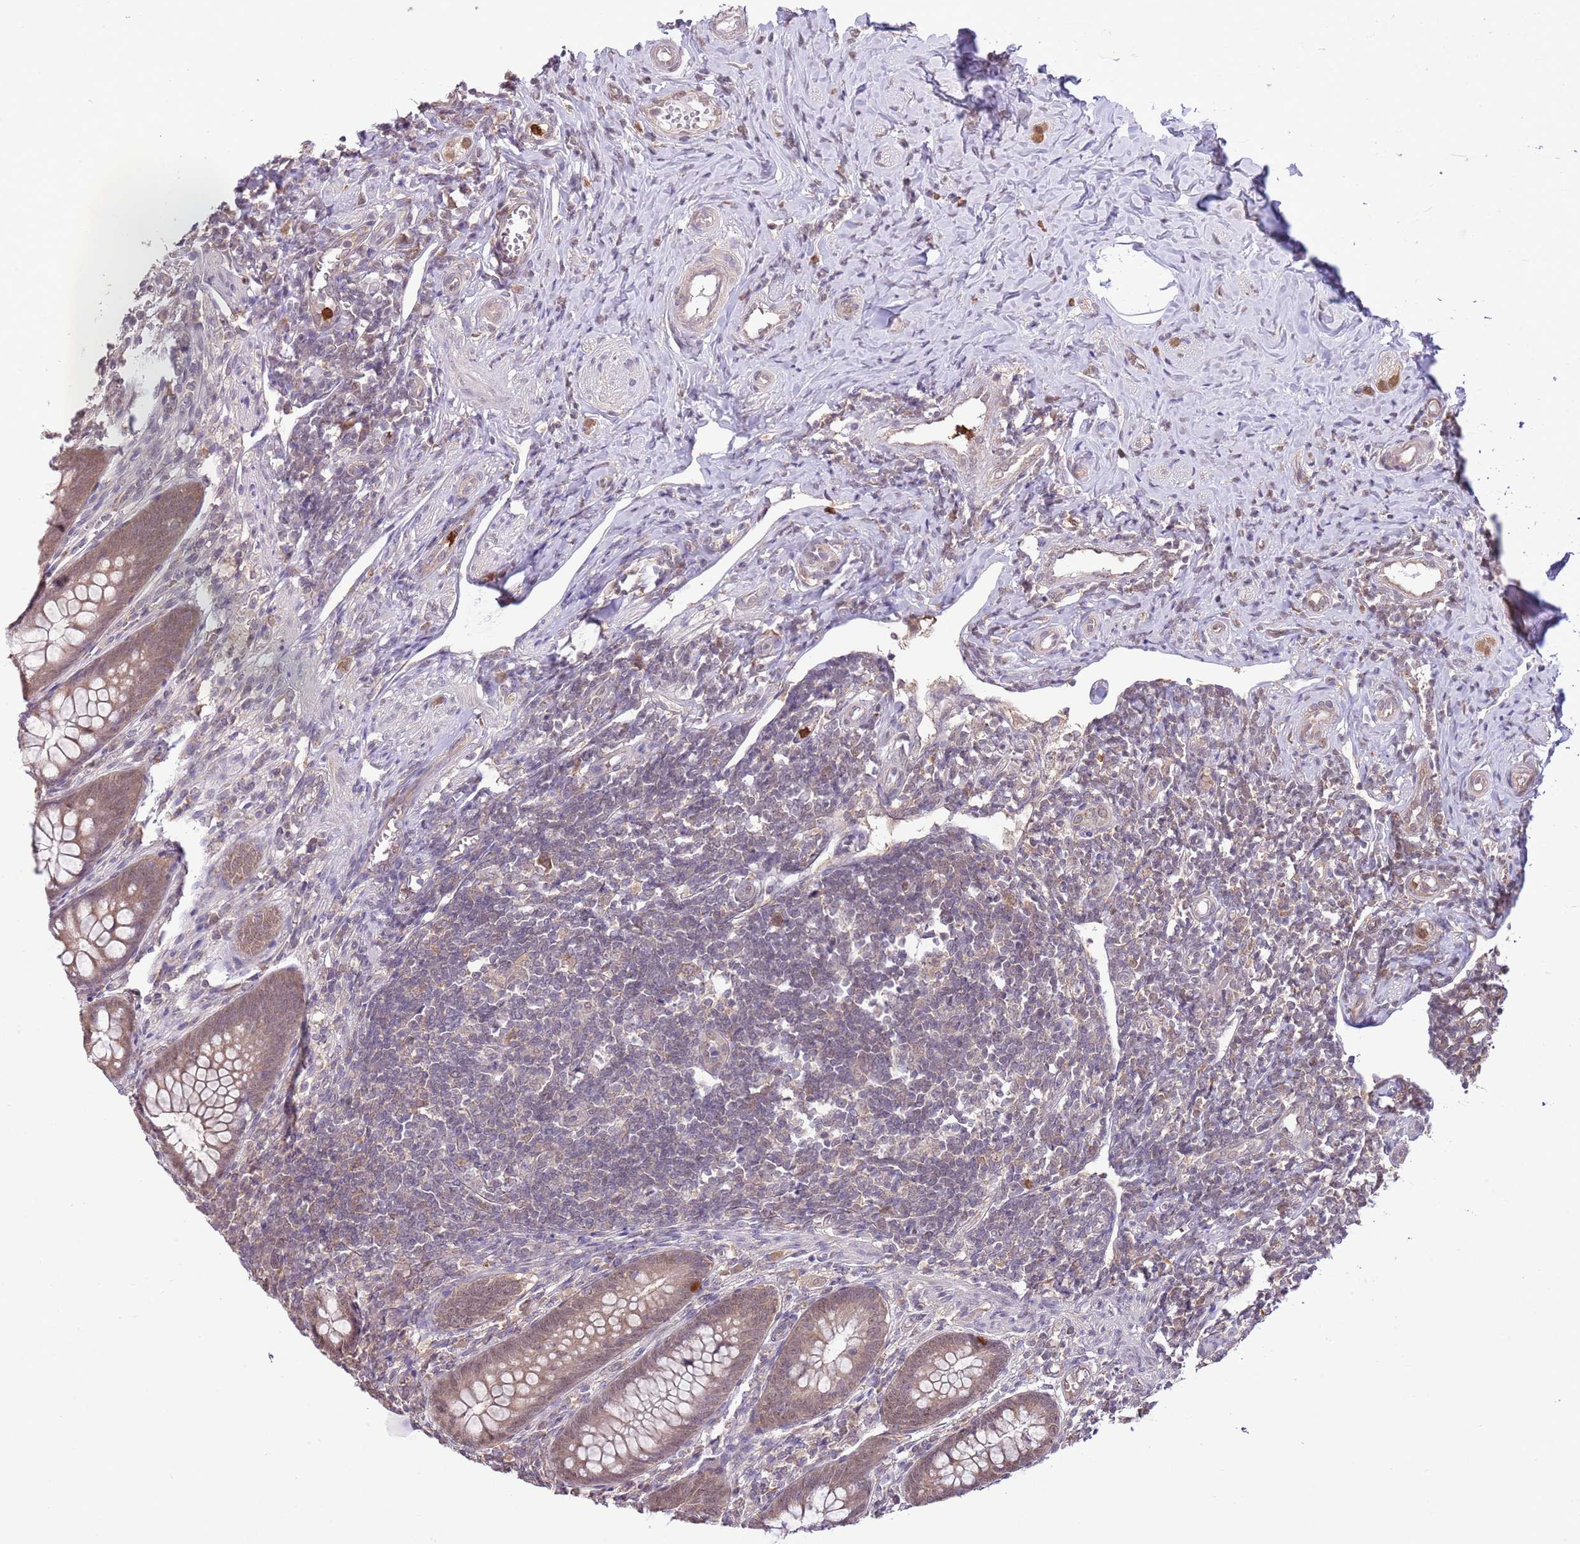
{"staining": {"intensity": "moderate", "quantity": ">75%", "location": "cytoplasmic/membranous,nuclear"}, "tissue": "appendix", "cell_type": "Glandular cells", "image_type": "normal", "snomed": [{"axis": "morphology", "description": "Normal tissue, NOS"}, {"axis": "topography", "description": "Appendix"}], "caption": "Protein analysis of unremarkable appendix demonstrates moderate cytoplasmic/membranous,nuclear staining in approximately >75% of glandular cells.", "gene": "AMIGO1", "patient": {"sex": "female", "age": 33}}